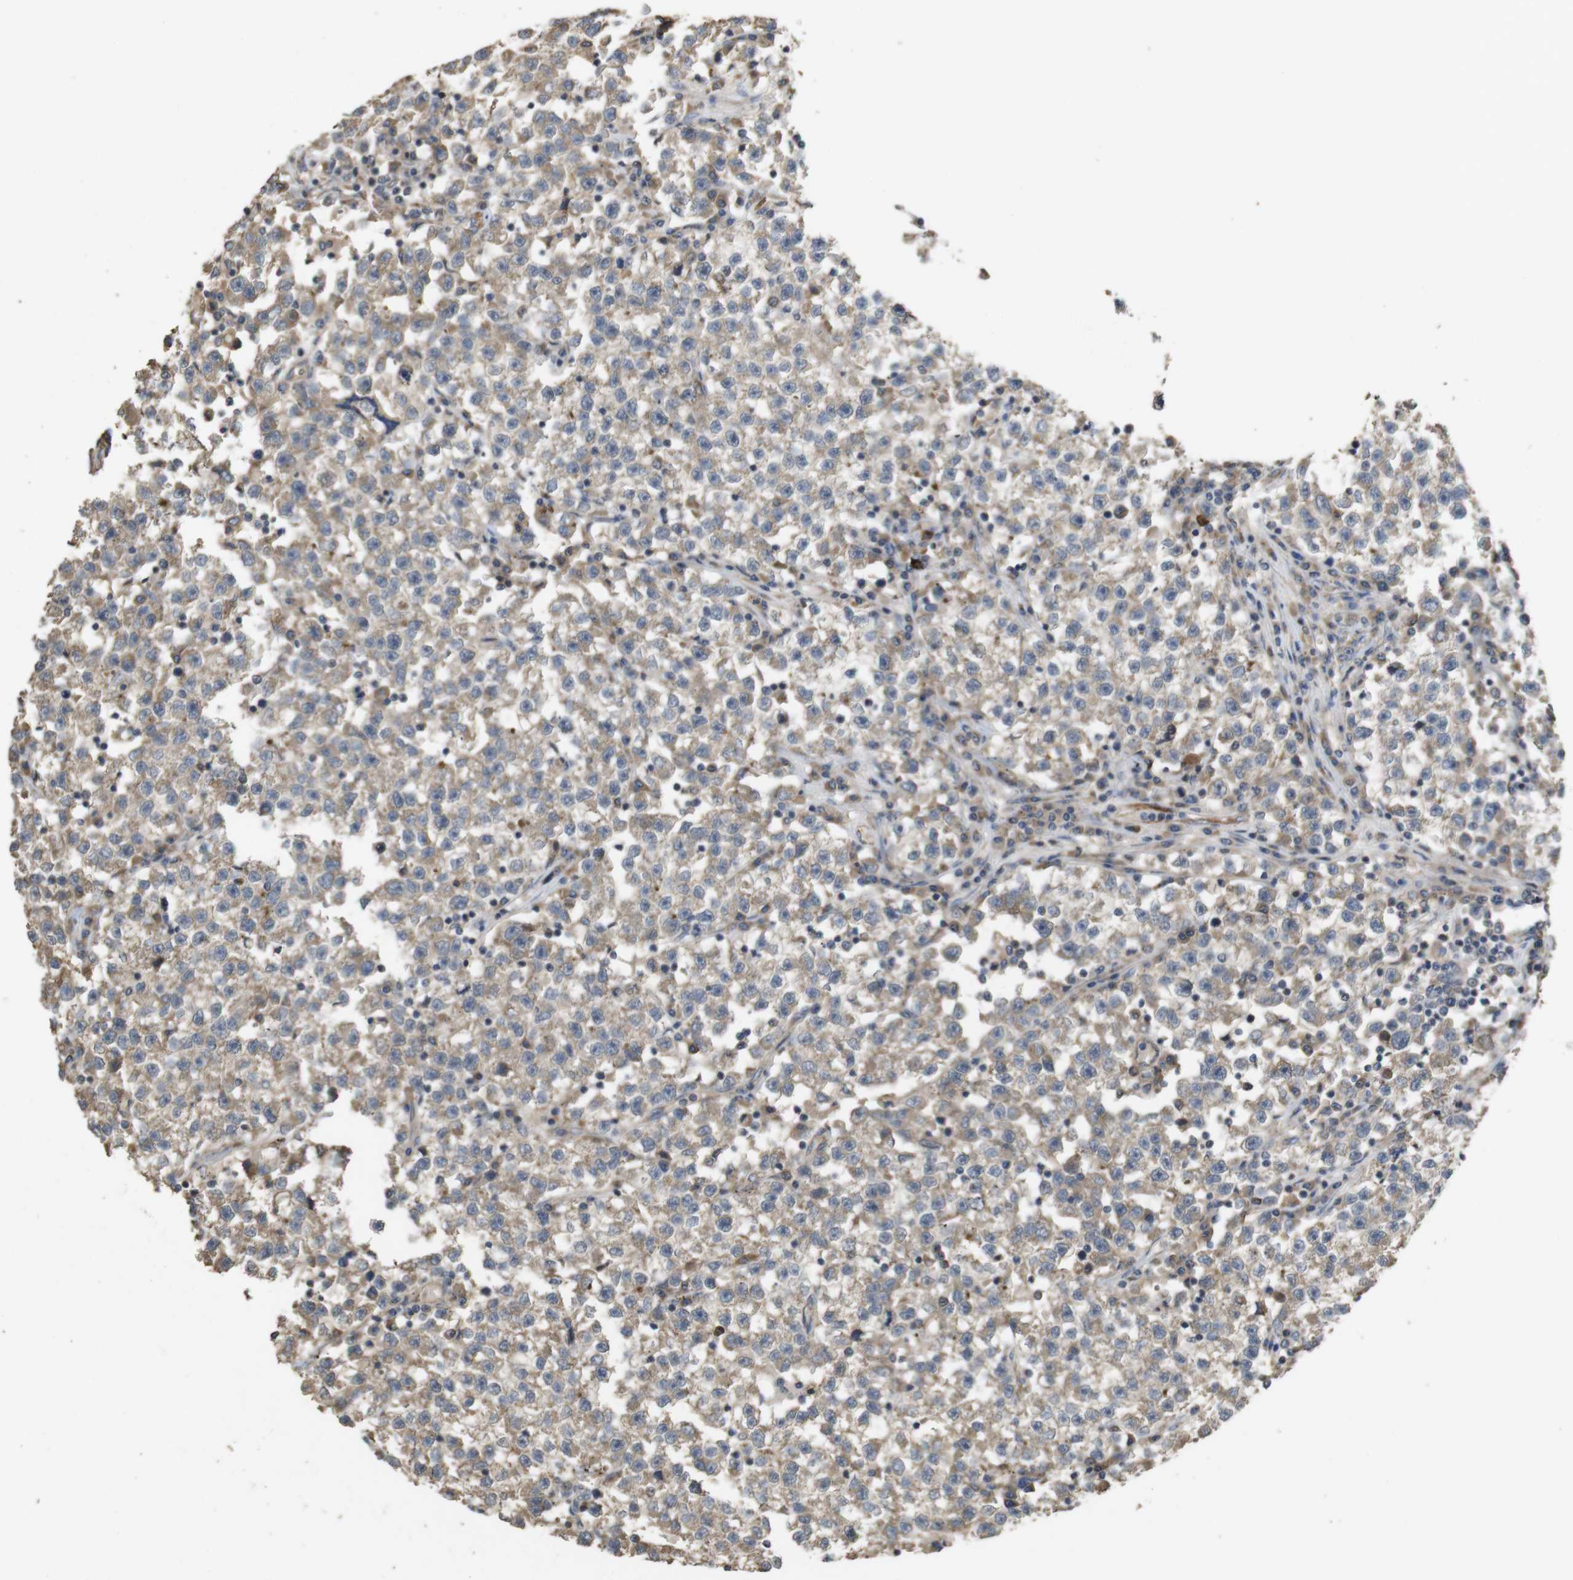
{"staining": {"intensity": "moderate", "quantity": ">75%", "location": "cytoplasmic/membranous"}, "tissue": "testis cancer", "cell_type": "Tumor cells", "image_type": "cancer", "snomed": [{"axis": "morphology", "description": "Seminoma, NOS"}, {"axis": "topography", "description": "Testis"}], "caption": "Protein positivity by IHC exhibits moderate cytoplasmic/membranous expression in about >75% of tumor cells in seminoma (testis). (DAB (3,3'-diaminobenzidine) = brown stain, brightfield microscopy at high magnification).", "gene": "PCDHB10", "patient": {"sex": "male", "age": 22}}